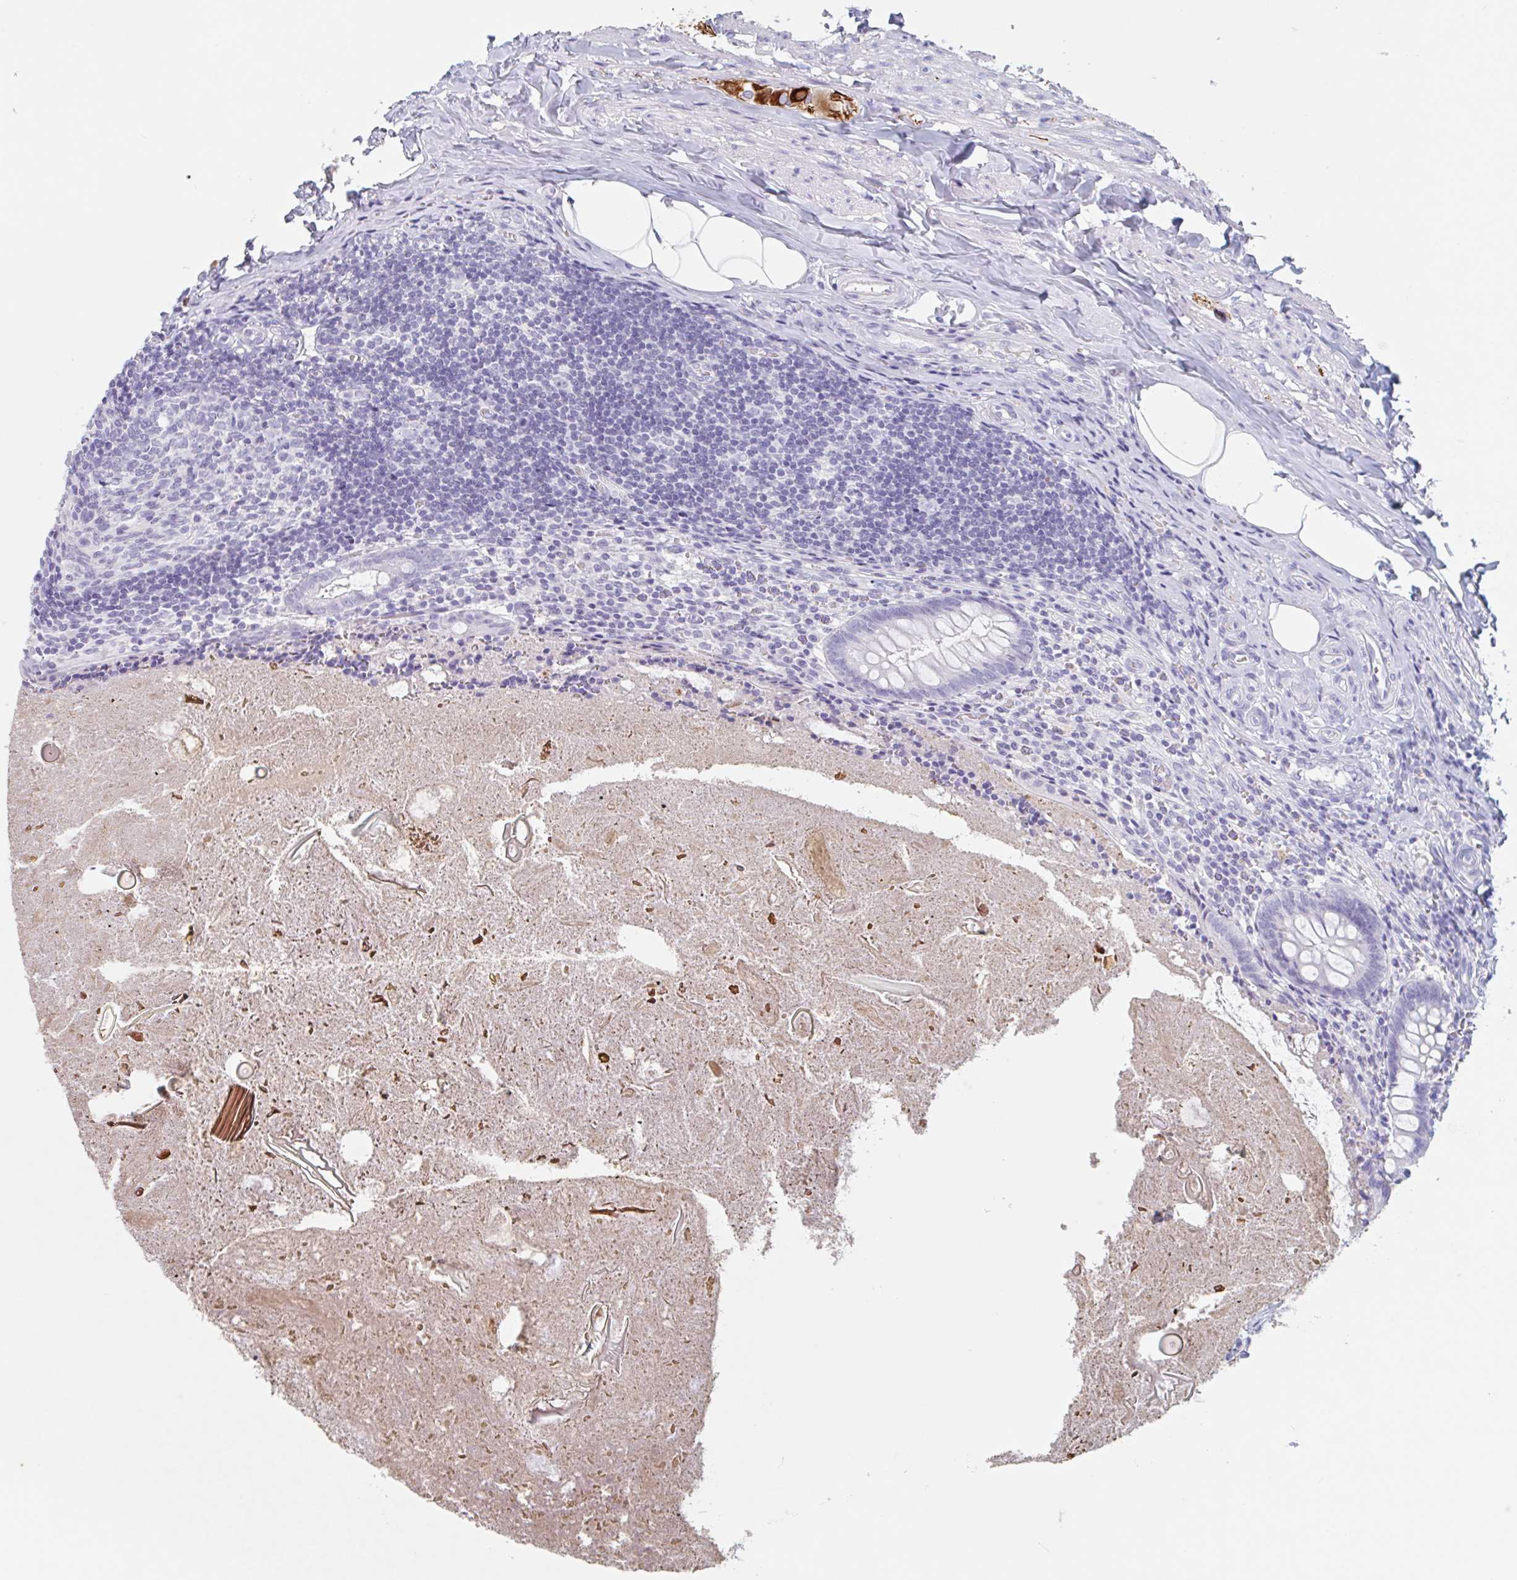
{"staining": {"intensity": "negative", "quantity": "none", "location": "none"}, "tissue": "appendix", "cell_type": "Glandular cells", "image_type": "normal", "snomed": [{"axis": "morphology", "description": "Normal tissue, NOS"}, {"axis": "topography", "description": "Appendix"}], "caption": "The IHC photomicrograph has no significant positivity in glandular cells of appendix. (Stains: DAB immunohistochemistry with hematoxylin counter stain, Microscopy: brightfield microscopy at high magnification).", "gene": "EMC4", "patient": {"sex": "female", "age": 17}}